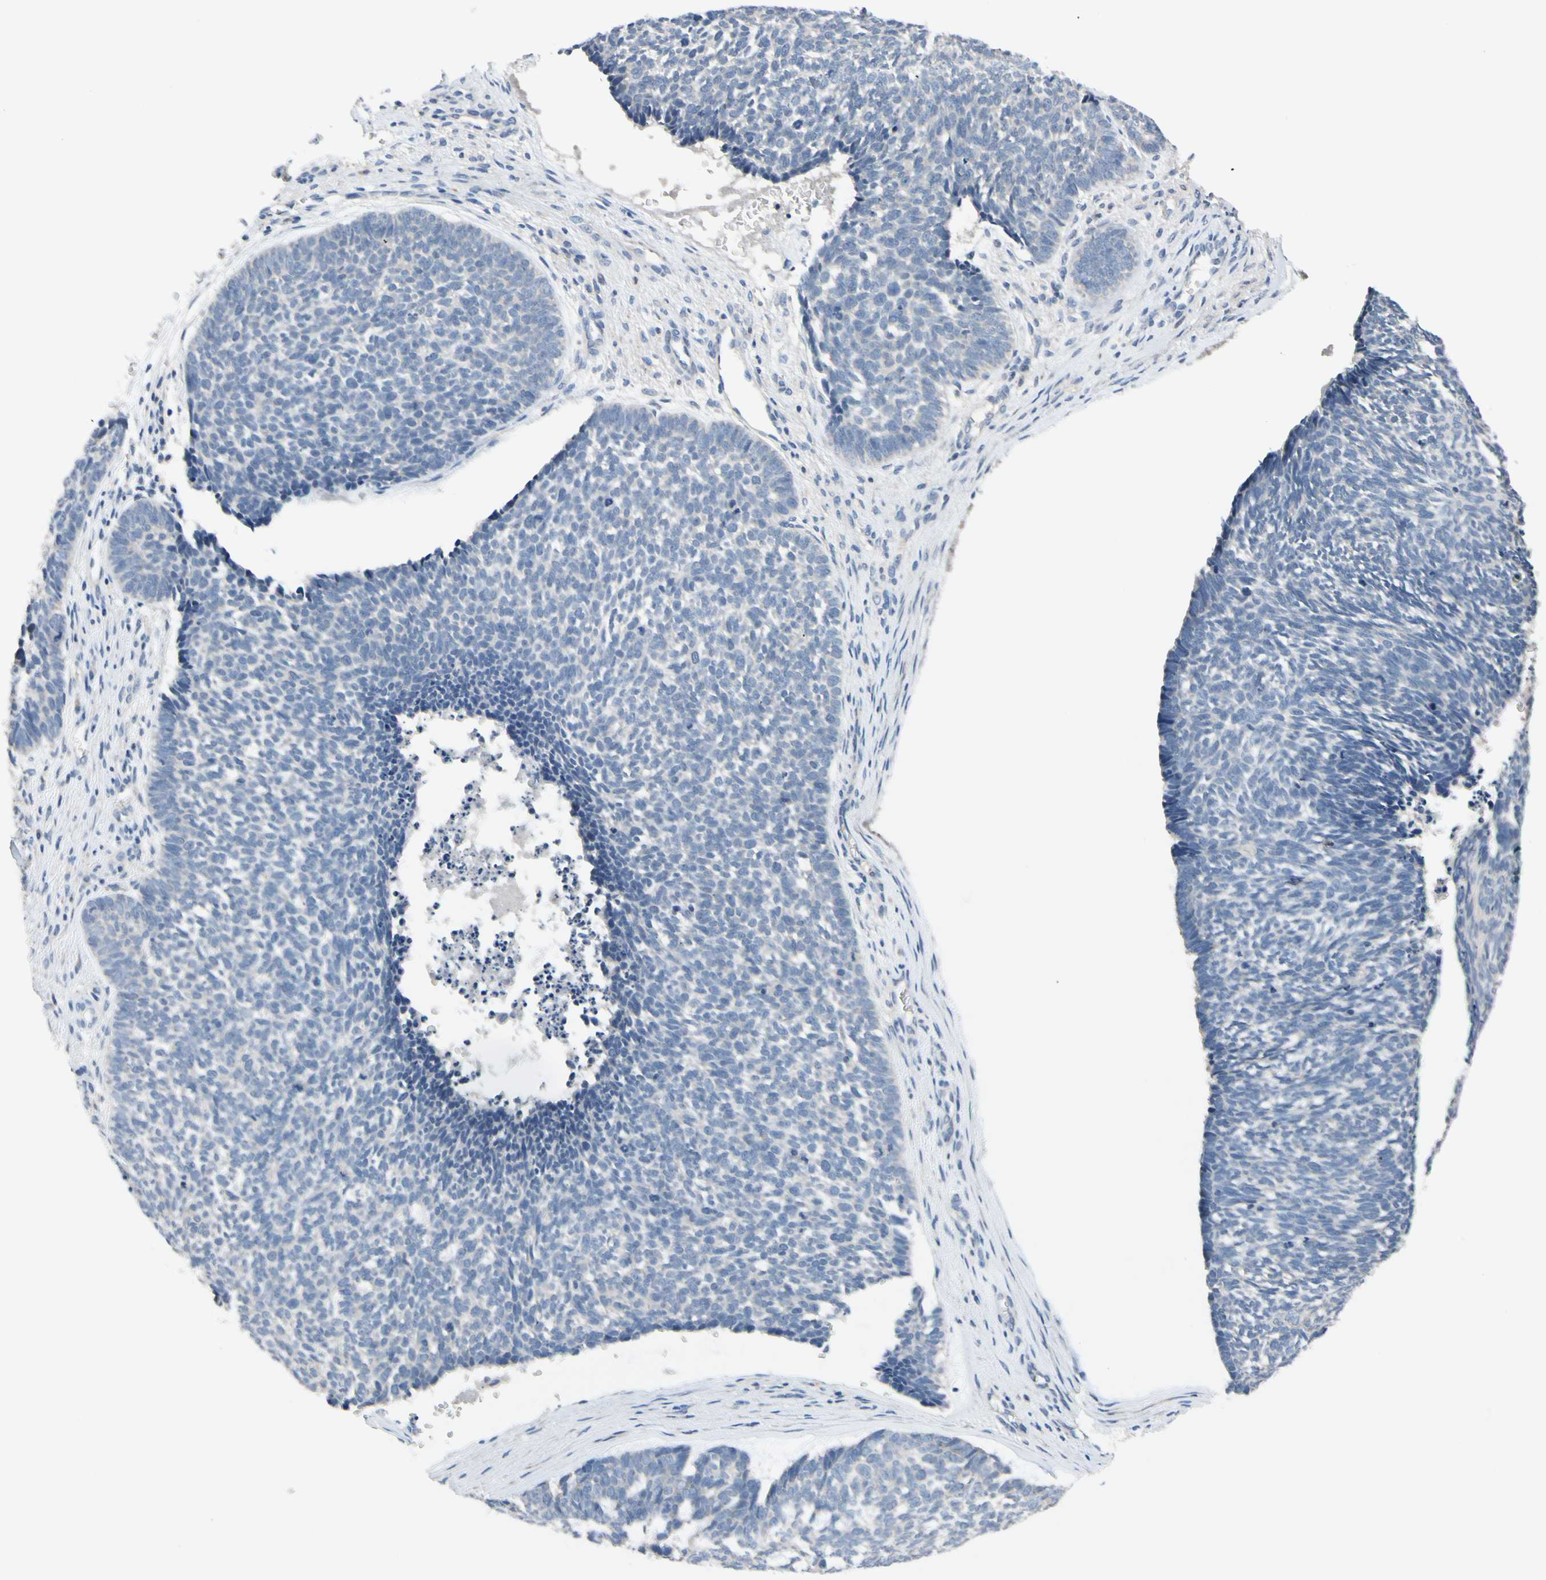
{"staining": {"intensity": "negative", "quantity": "none", "location": "none"}, "tissue": "skin cancer", "cell_type": "Tumor cells", "image_type": "cancer", "snomed": [{"axis": "morphology", "description": "Basal cell carcinoma"}, {"axis": "topography", "description": "Skin"}], "caption": "Tumor cells are negative for brown protein staining in skin cancer. (DAB IHC with hematoxylin counter stain).", "gene": "SLC27A6", "patient": {"sex": "male", "age": 84}}